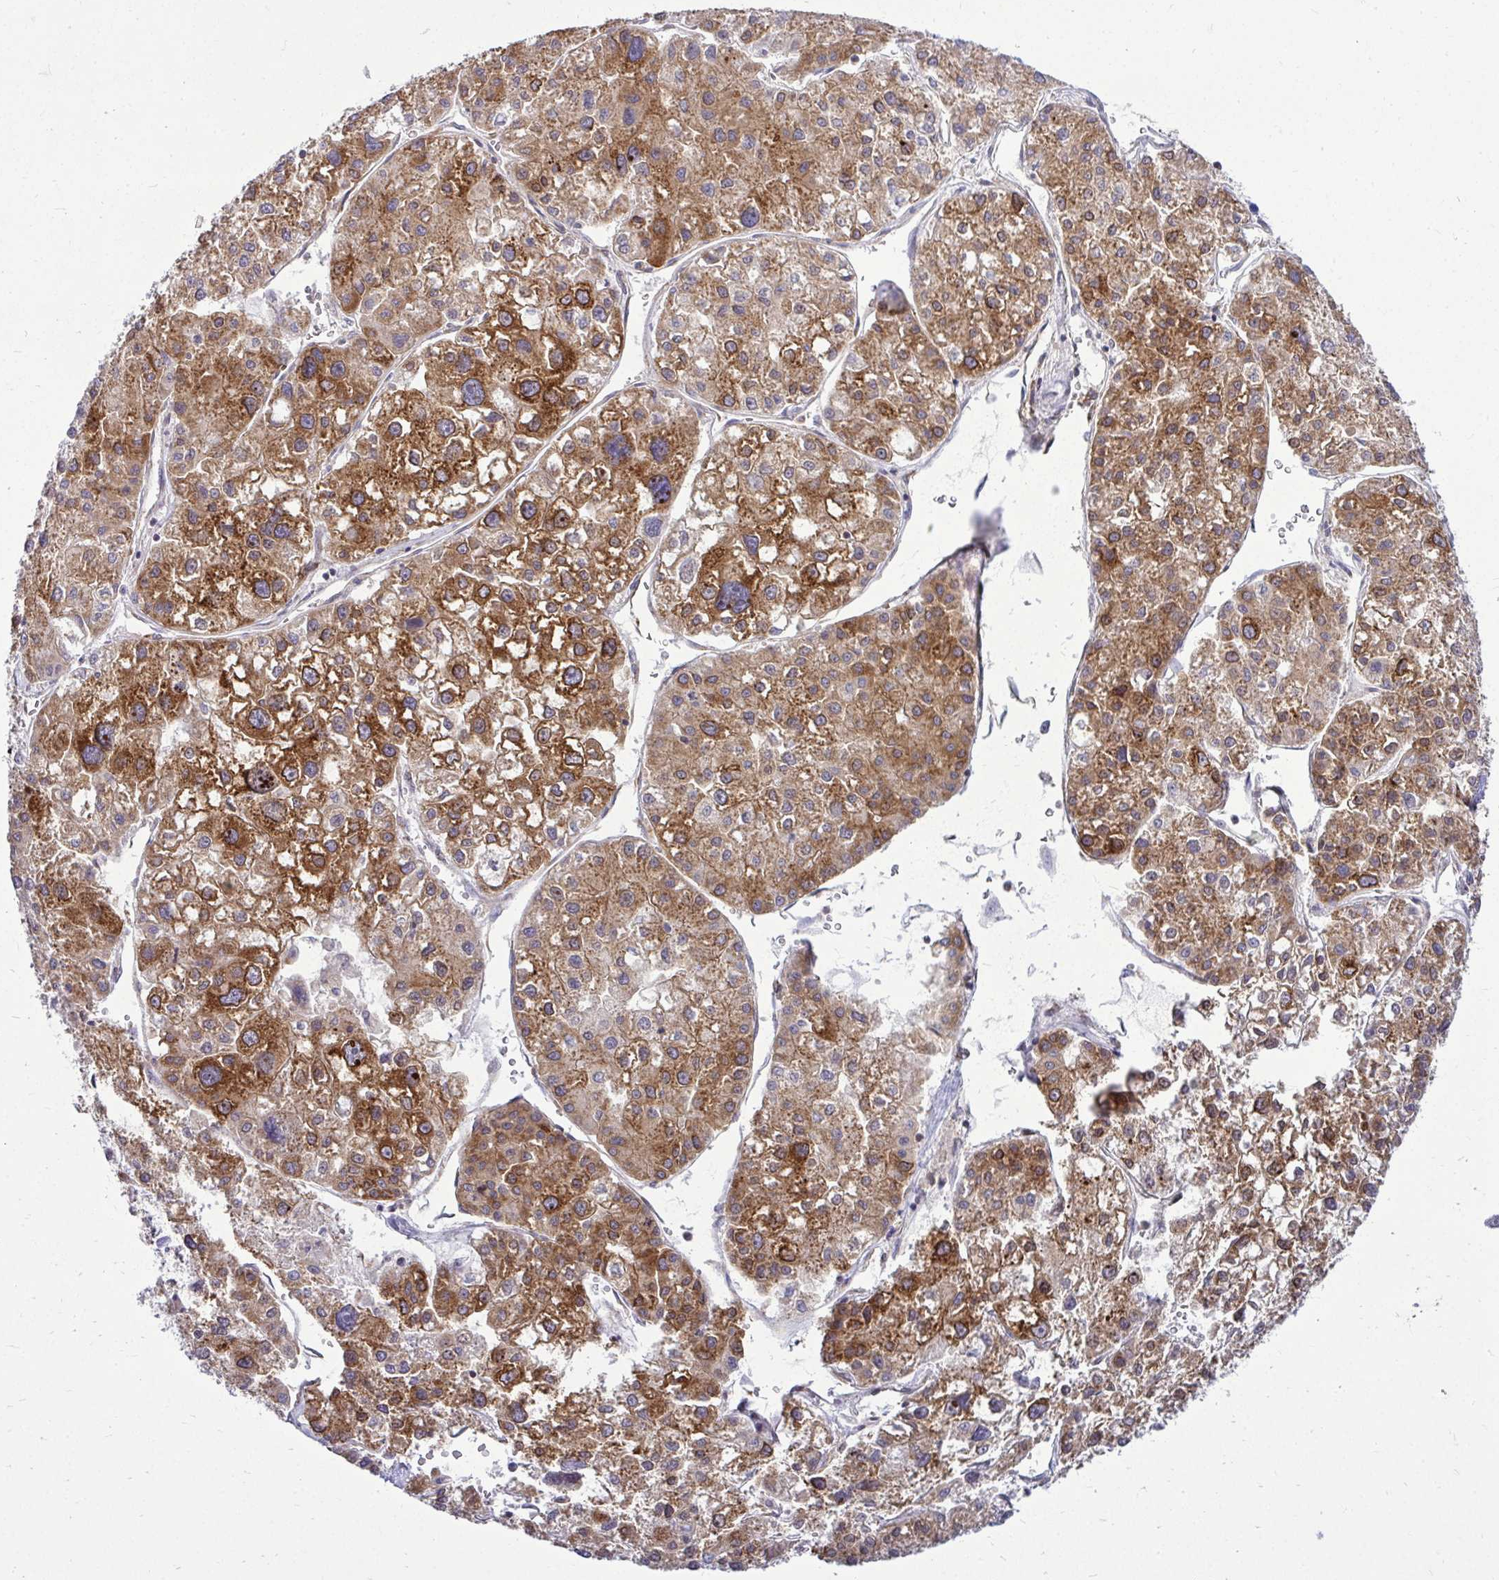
{"staining": {"intensity": "strong", "quantity": "25%-75%", "location": "cytoplasmic/membranous"}, "tissue": "liver cancer", "cell_type": "Tumor cells", "image_type": "cancer", "snomed": [{"axis": "morphology", "description": "Carcinoma, Hepatocellular, NOS"}, {"axis": "topography", "description": "Liver"}], "caption": "Strong cytoplasmic/membranous positivity is present in approximately 25%-75% of tumor cells in liver hepatocellular carcinoma.", "gene": "FMR1", "patient": {"sex": "male", "age": 73}}